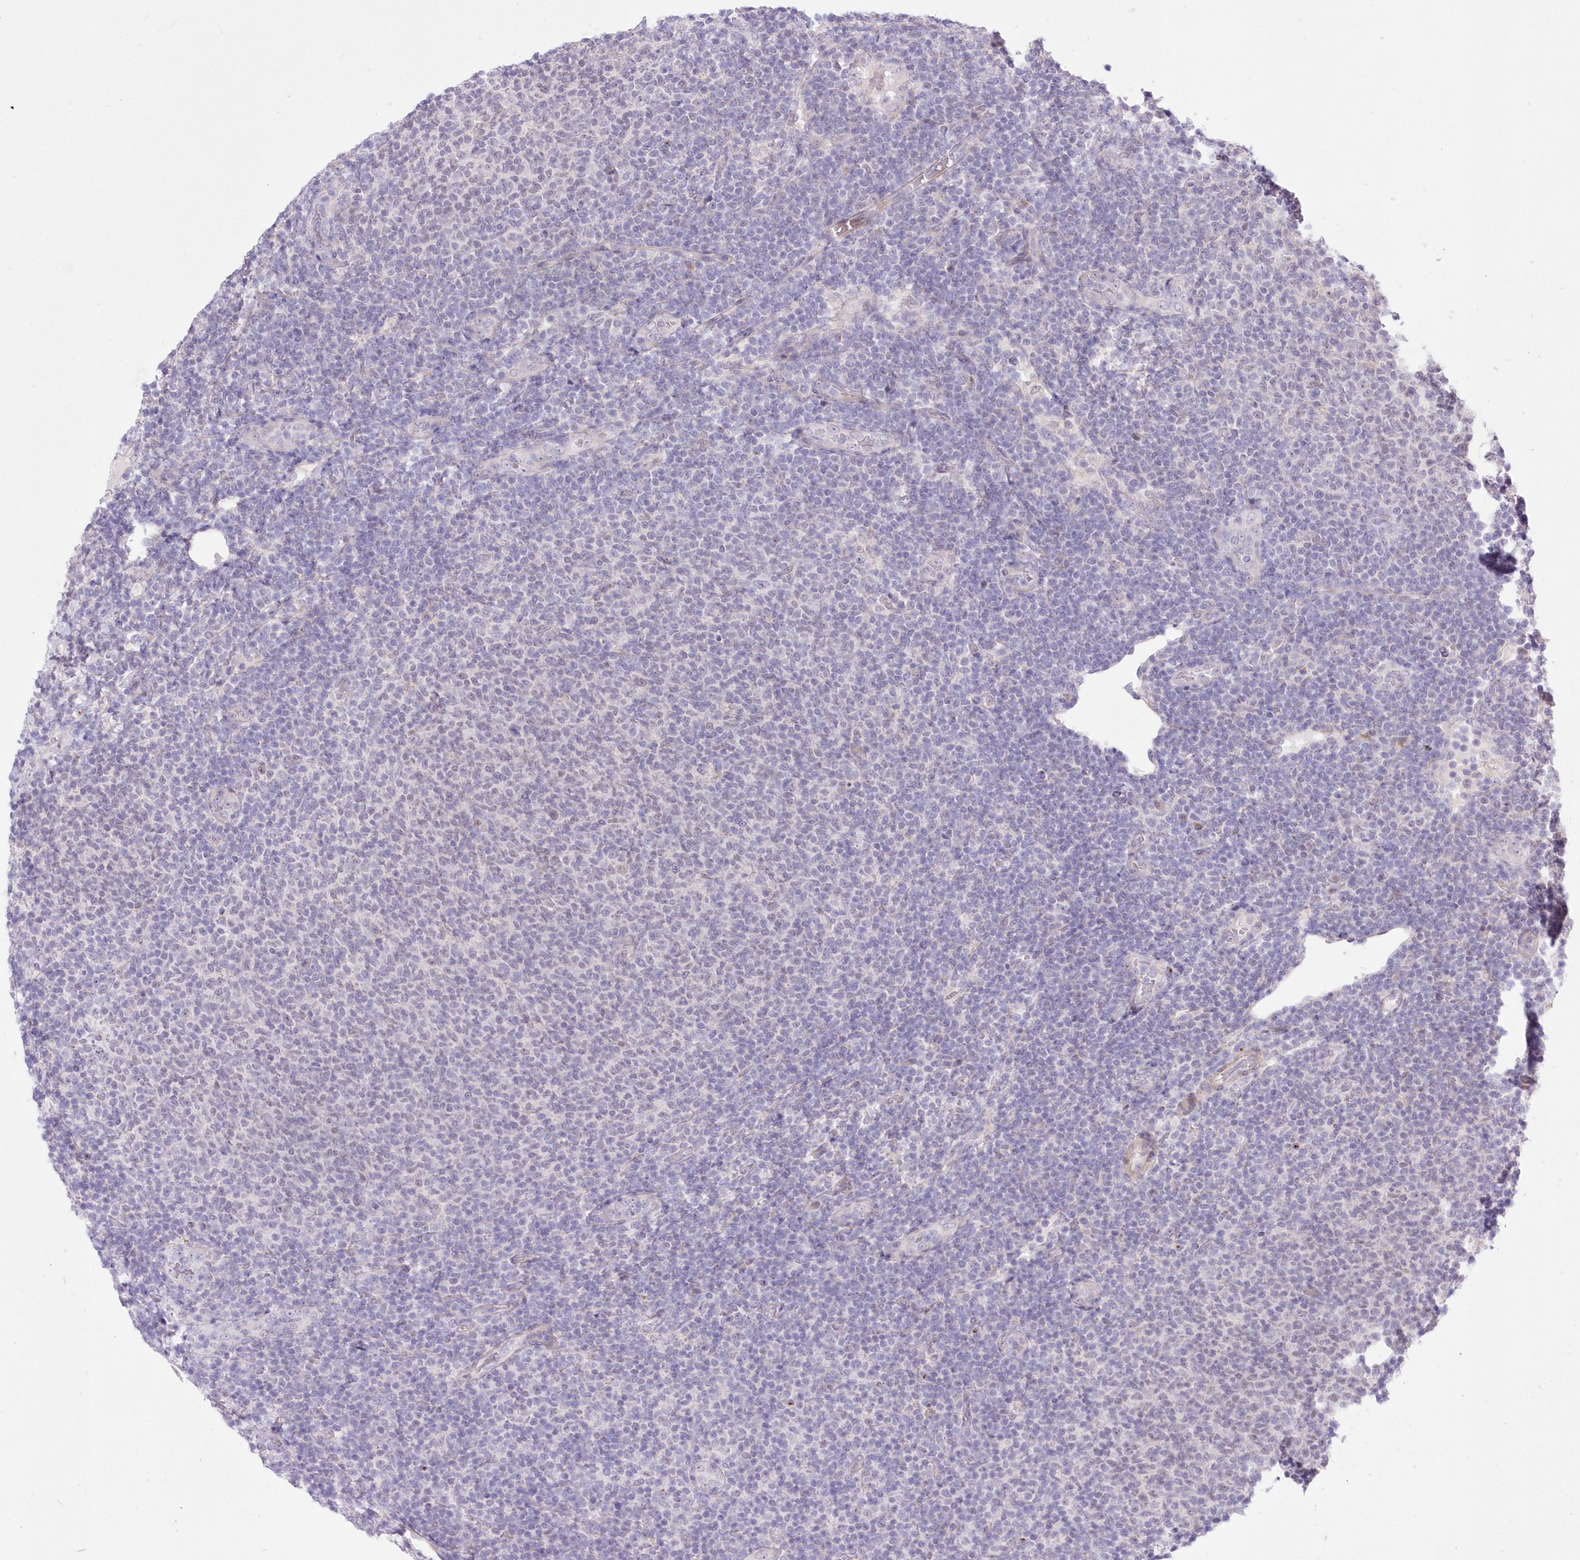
{"staining": {"intensity": "negative", "quantity": "none", "location": "none"}, "tissue": "lymphoma", "cell_type": "Tumor cells", "image_type": "cancer", "snomed": [{"axis": "morphology", "description": "Malignant lymphoma, non-Hodgkin's type, Low grade"}, {"axis": "topography", "description": "Lymph node"}], "caption": "A histopathology image of human low-grade malignant lymphoma, non-Hodgkin's type is negative for staining in tumor cells. (Immunohistochemistry, brightfield microscopy, high magnification).", "gene": "FAM241B", "patient": {"sex": "male", "age": 66}}